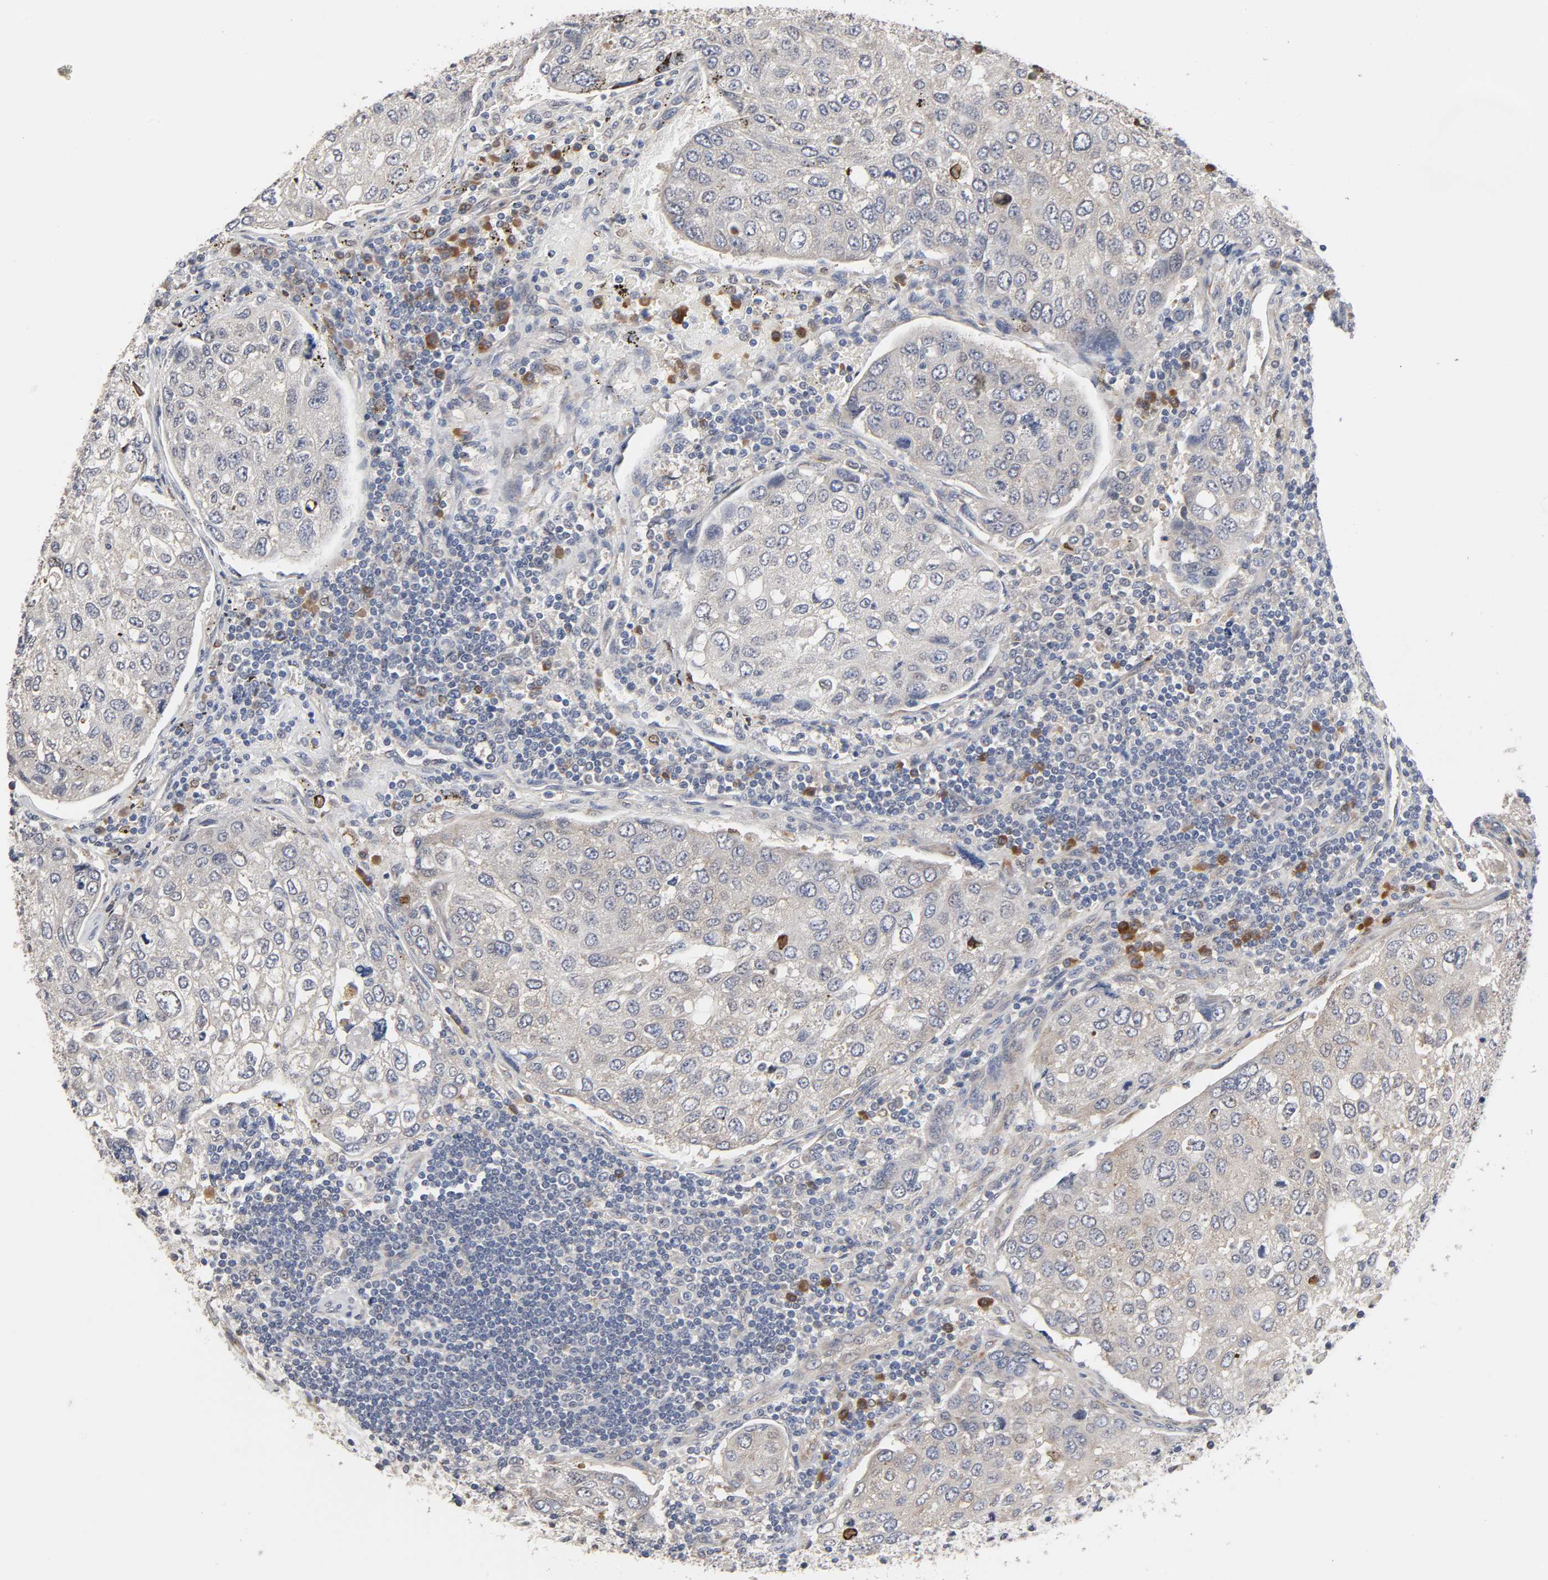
{"staining": {"intensity": "weak", "quantity": ">75%", "location": "cytoplasmic/membranous"}, "tissue": "urothelial cancer", "cell_type": "Tumor cells", "image_type": "cancer", "snomed": [{"axis": "morphology", "description": "Urothelial carcinoma, High grade"}, {"axis": "topography", "description": "Lymph node"}, {"axis": "topography", "description": "Urinary bladder"}], "caption": "This histopathology image displays immunohistochemistry (IHC) staining of human high-grade urothelial carcinoma, with low weak cytoplasmic/membranous positivity in about >75% of tumor cells.", "gene": "HDLBP", "patient": {"sex": "male", "age": 51}}